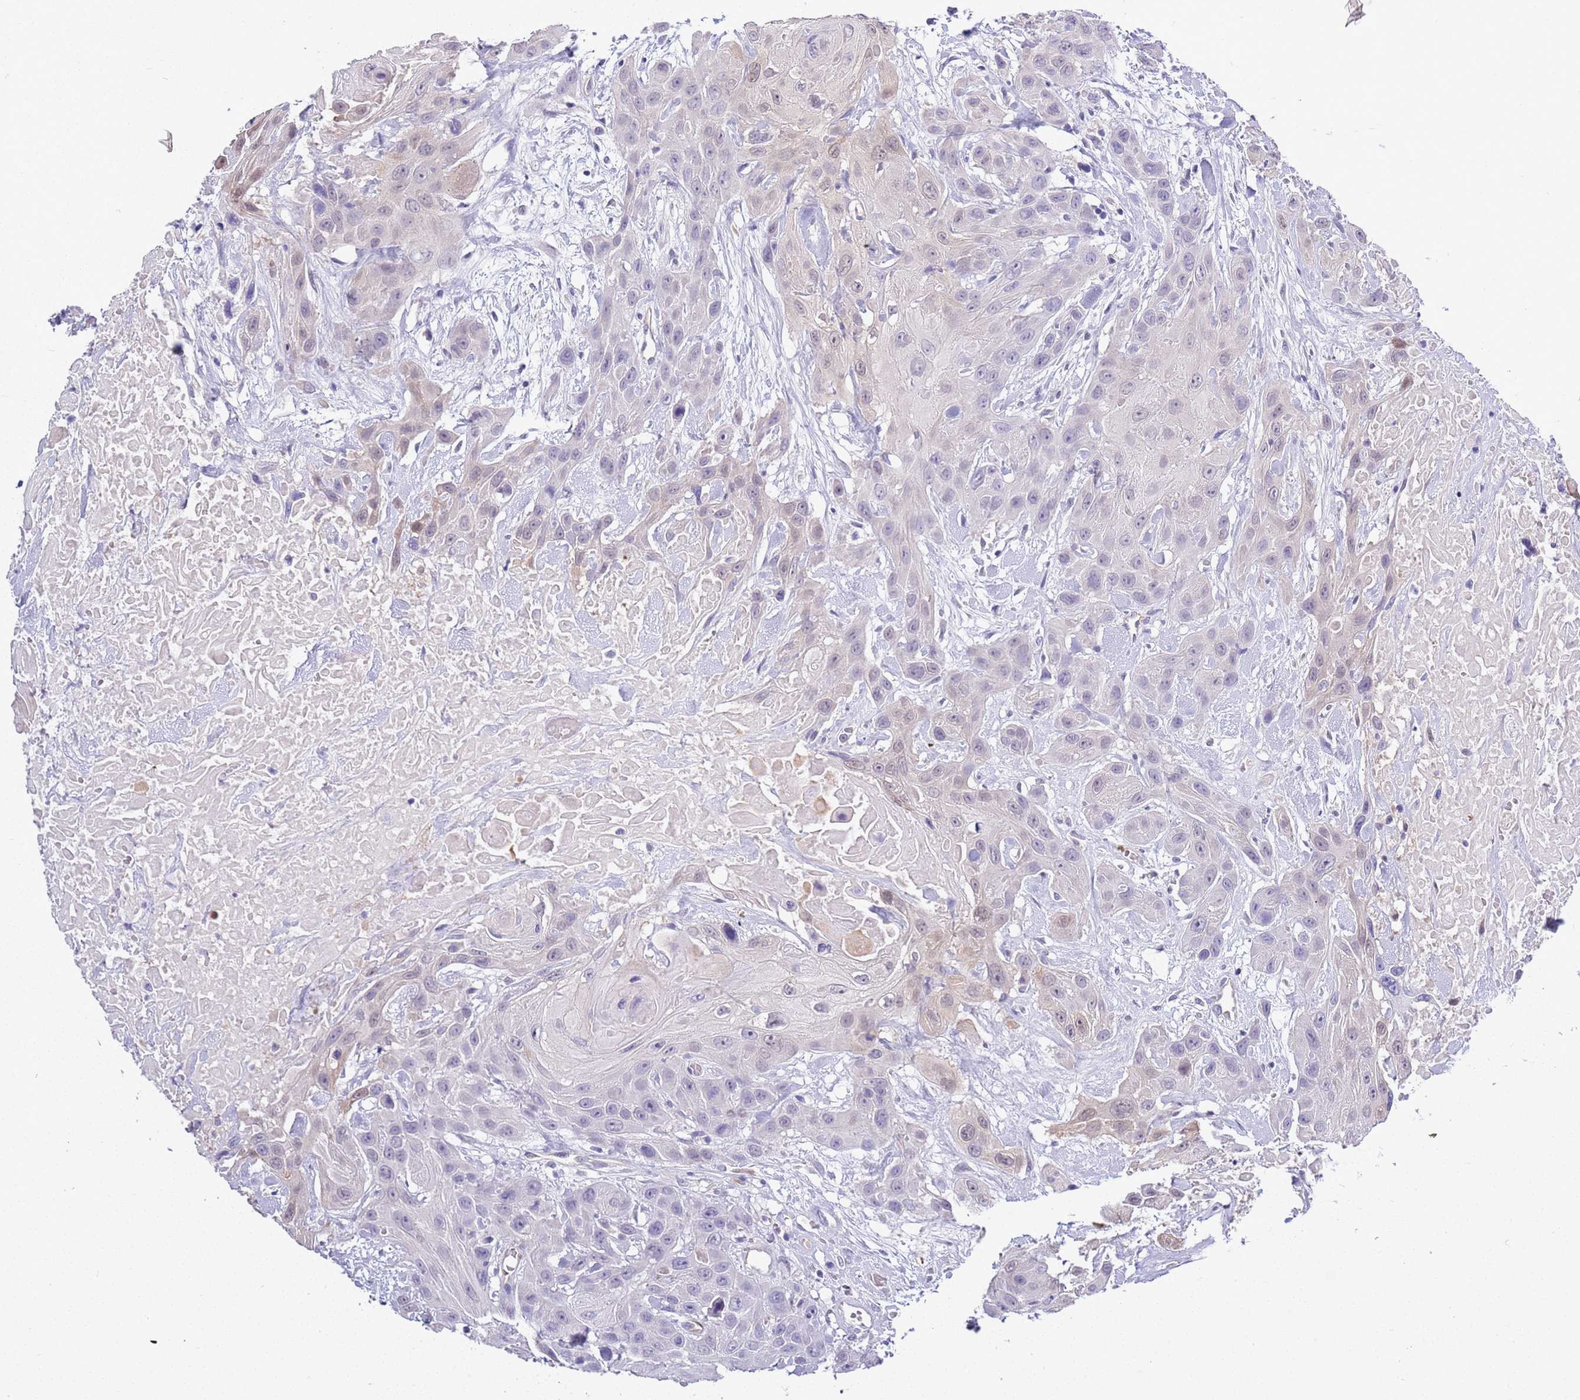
{"staining": {"intensity": "negative", "quantity": "none", "location": "none"}, "tissue": "head and neck cancer", "cell_type": "Tumor cells", "image_type": "cancer", "snomed": [{"axis": "morphology", "description": "Squamous cell carcinoma, NOS"}, {"axis": "topography", "description": "Head-Neck"}], "caption": "Photomicrograph shows no protein expression in tumor cells of head and neck cancer (squamous cell carcinoma) tissue. Brightfield microscopy of IHC stained with DAB (3,3'-diaminobenzidine) (brown) and hematoxylin (blue), captured at high magnification.", "gene": "BRMS1L", "patient": {"sex": "male", "age": 81}}